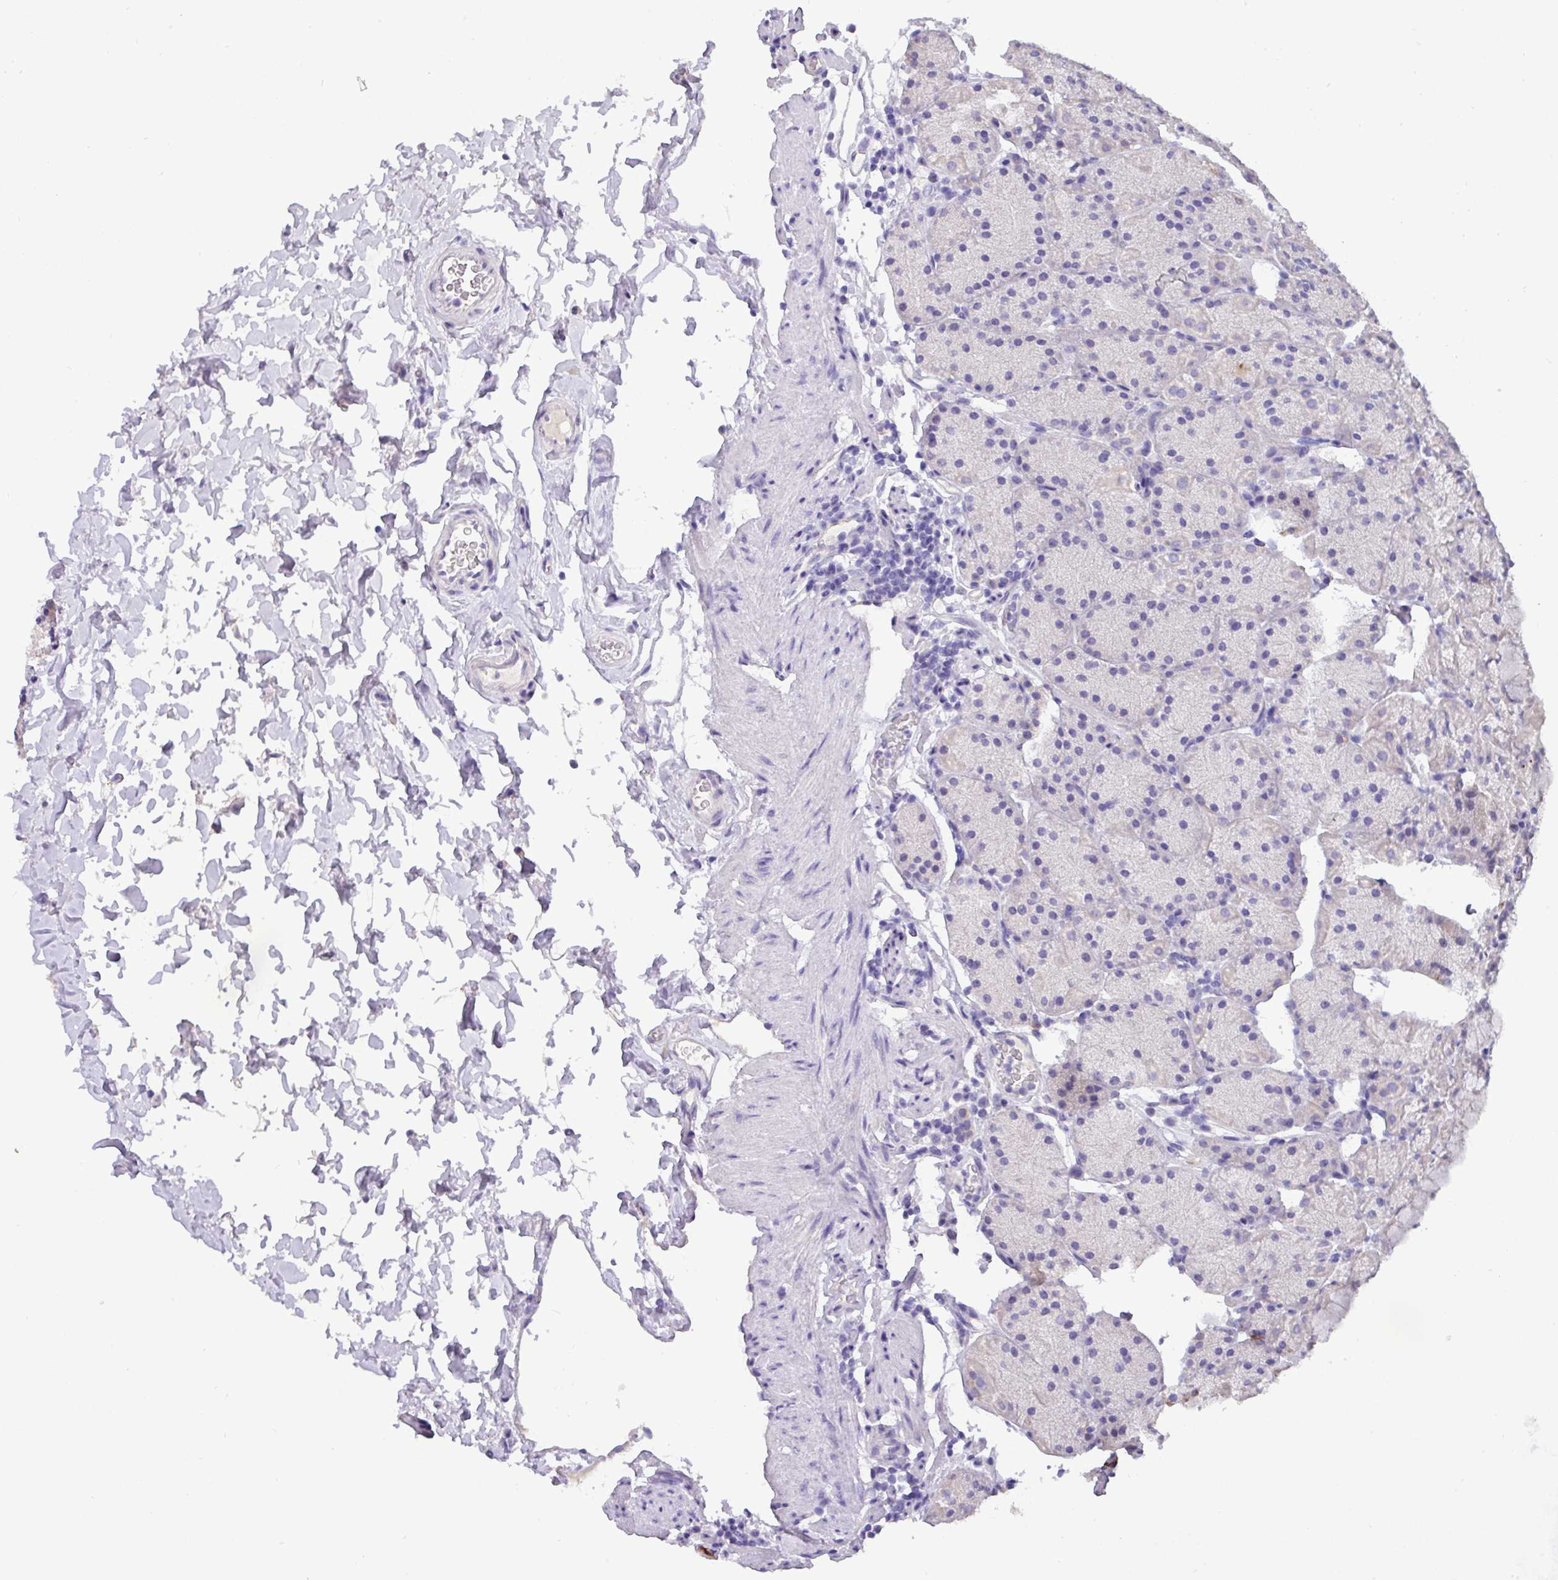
{"staining": {"intensity": "negative", "quantity": "none", "location": "none"}, "tissue": "stomach", "cell_type": "Glandular cells", "image_type": "normal", "snomed": [{"axis": "morphology", "description": "Normal tissue, NOS"}, {"axis": "topography", "description": "Stomach, upper"}, {"axis": "topography", "description": "Stomach, lower"}], "caption": "This is an immunohistochemistry (IHC) image of normal stomach. There is no positivity in glandular cells.", "gene": "EPCAM", "patient": {"sex": "male", "age": 67}}